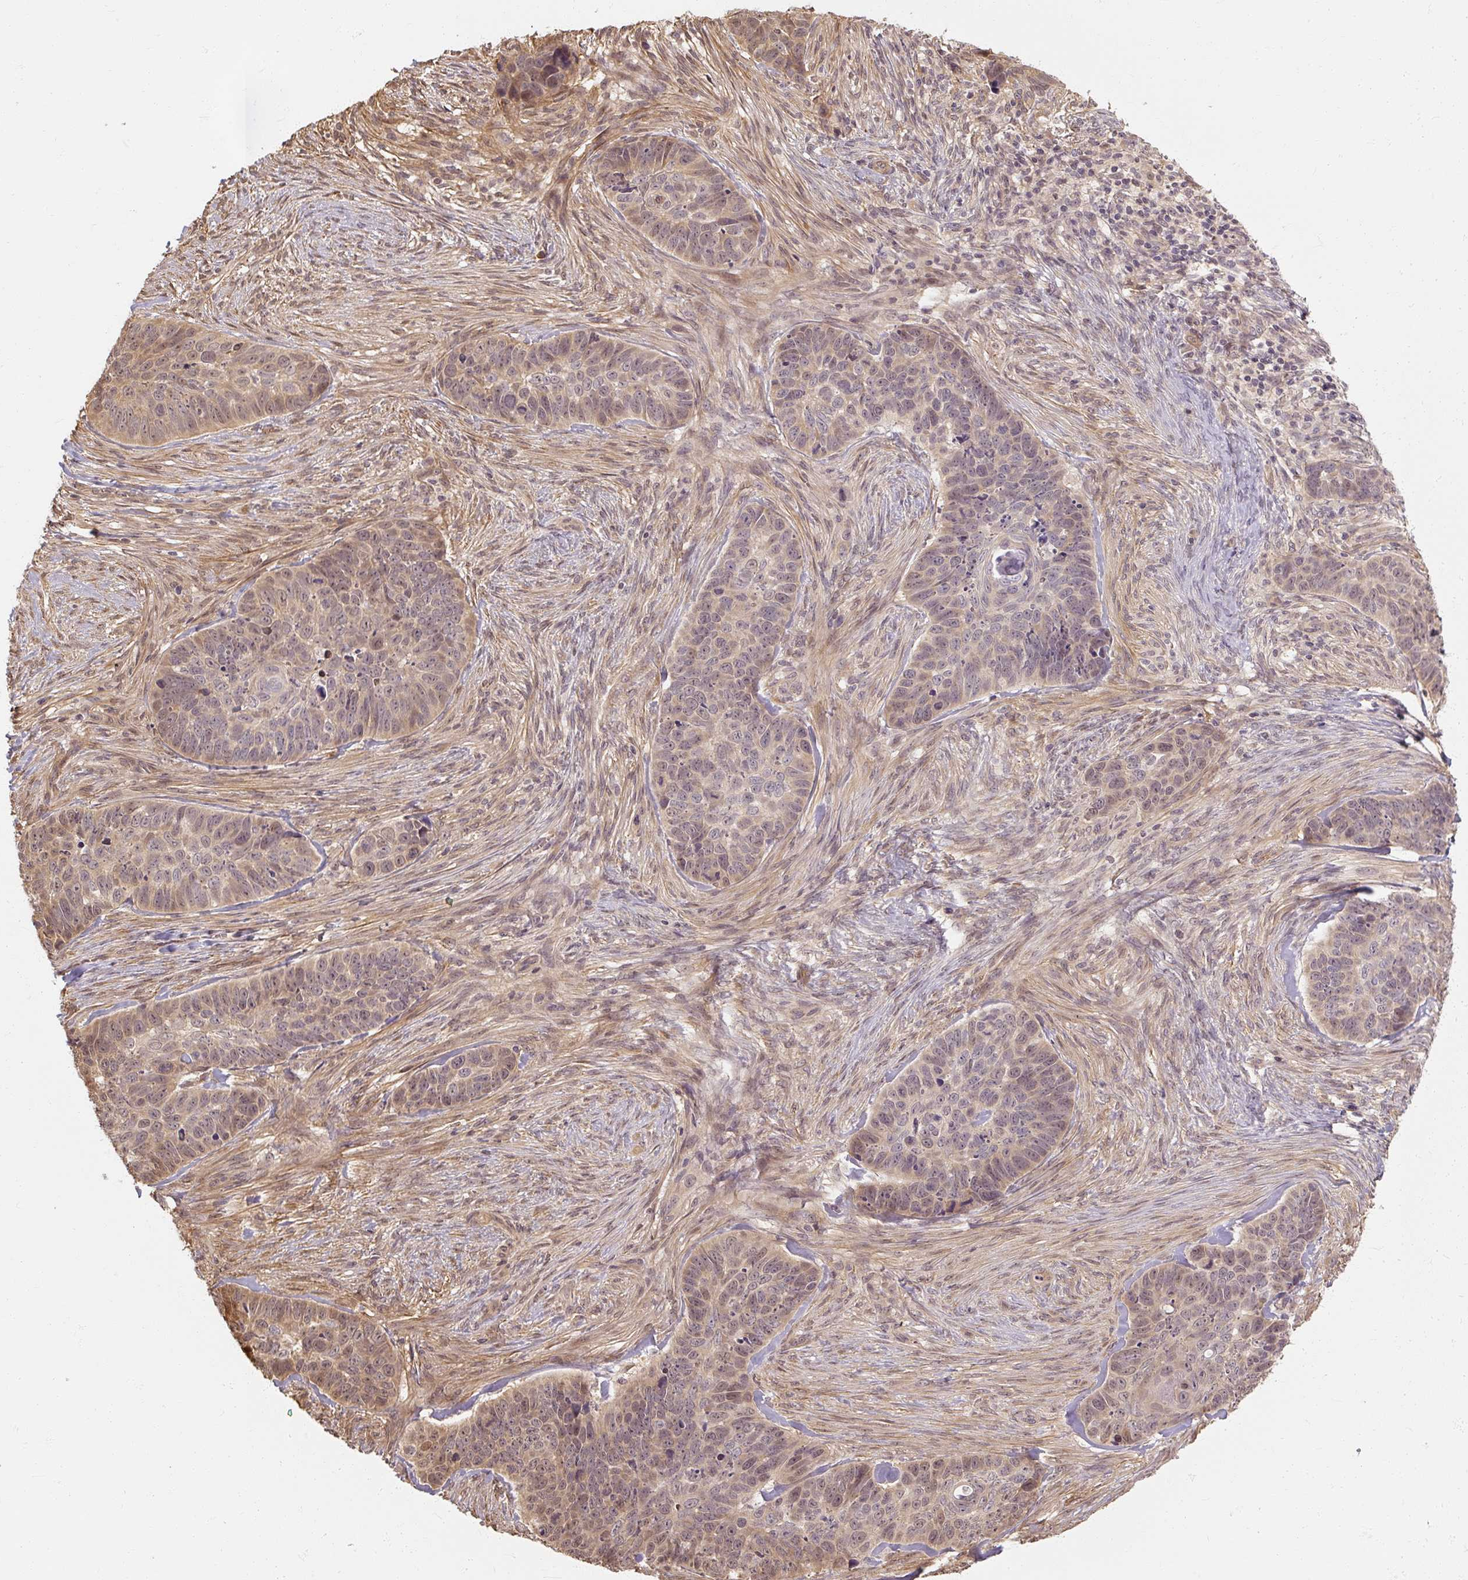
{"staining": {"intensity": "weak", "quantity": "<25%", "location": "cytoplasmic/membranous,nuclear"}, "tissue": "skin cancer", "cell_type": "Tumor cells", "image_type": "cancer", "snomed": [{"axis": "morphology", "description": "Basal cell carcinoma"}, {"axis": "topography", "description": "Skin"}], "caption": "High magnification brightfield microscopy of skin cancer stained with DAB (brown) and counterstained with hematoxylin (blue): tumor cells show no significant staining. (Stains: DAB immunohistochemistry (IHC) with hematoxylin counter stain, Microscopy: brightfield microscopy at high magnification).", "gene": "RB1CC1", "patient": {"sex": "female", "age": 82}}